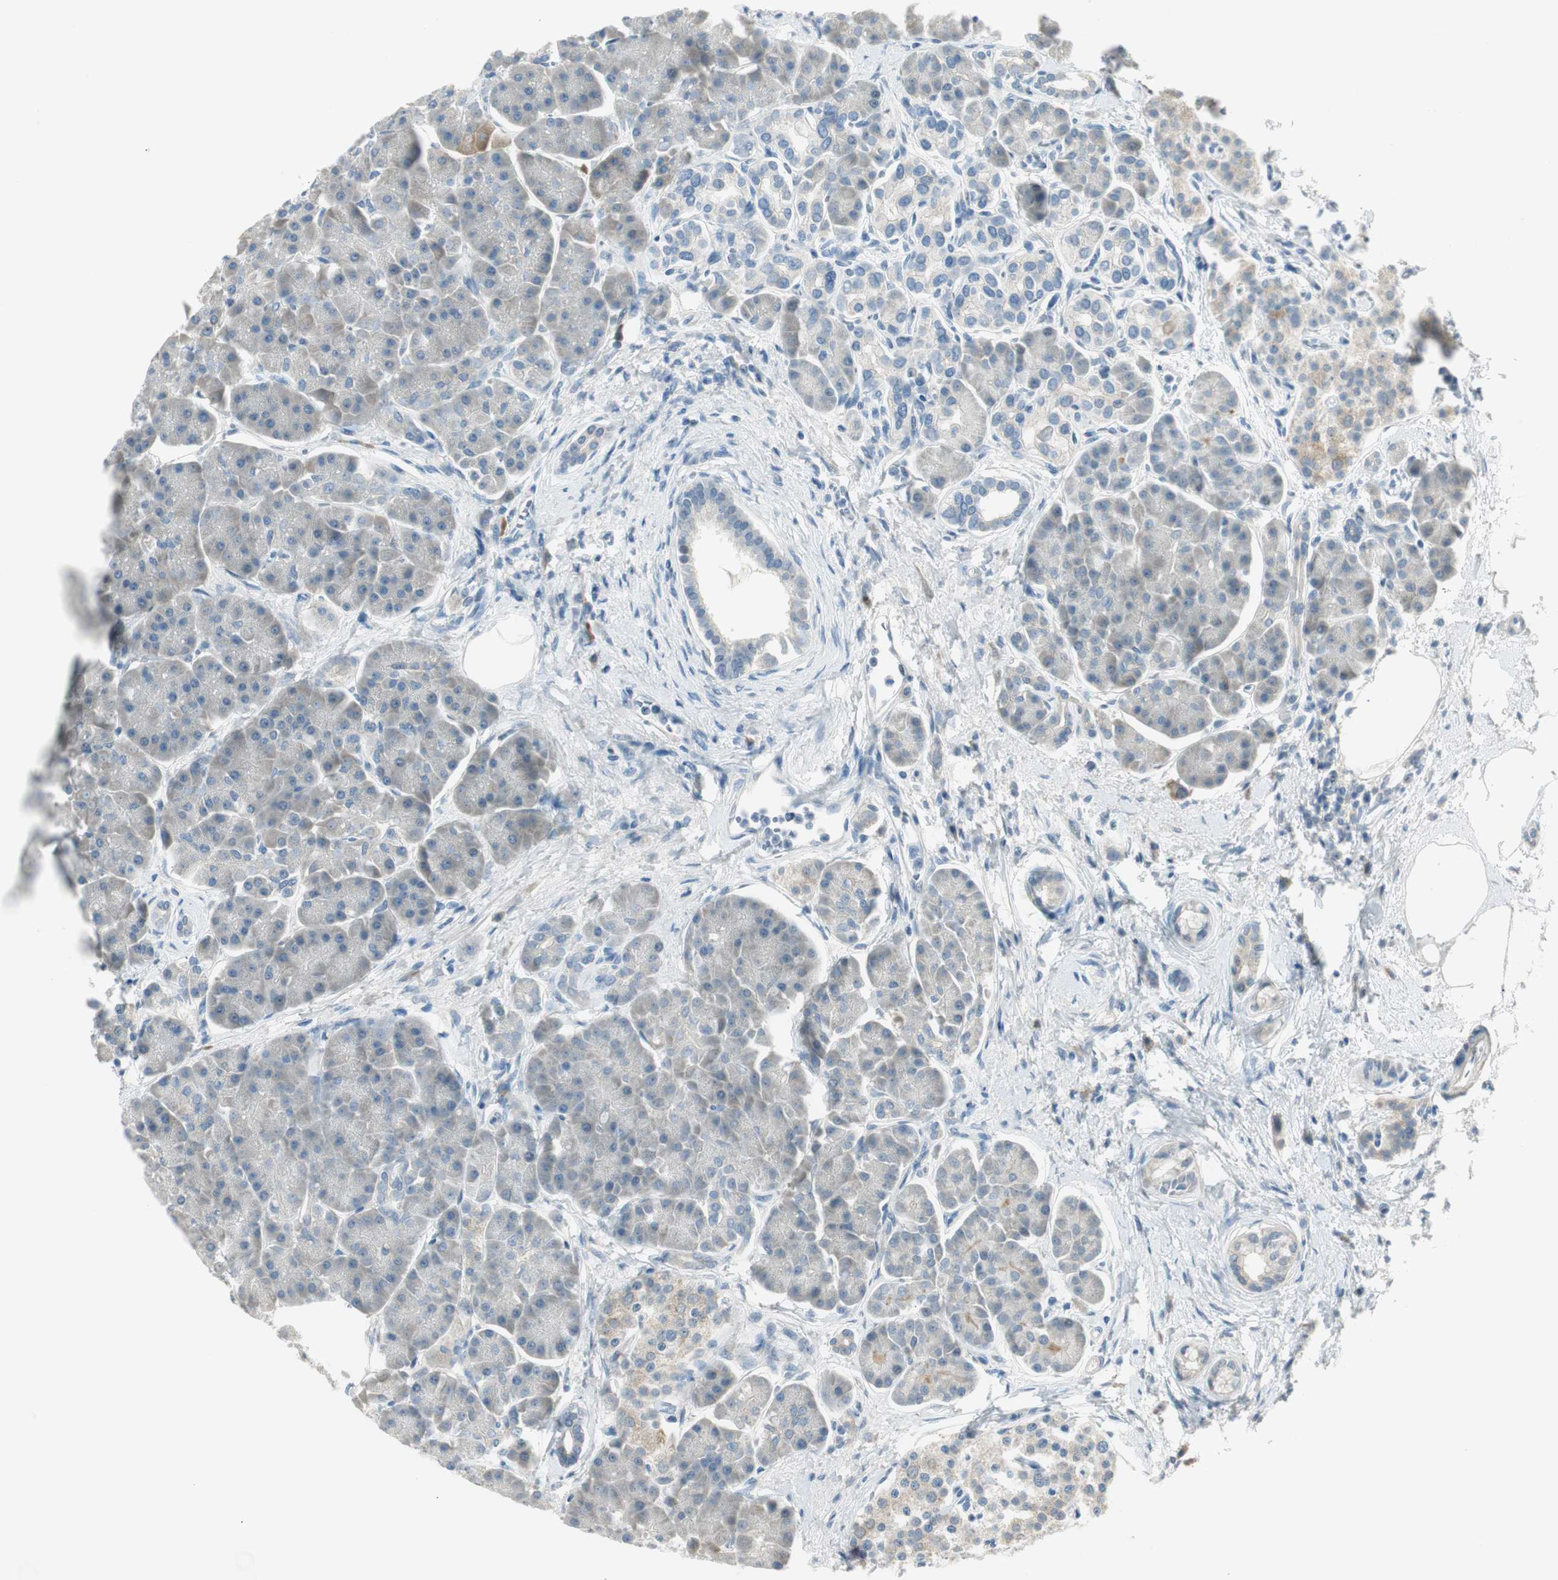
{"staining": {"intensity": "moderate", "quantity": "<25%", "location": "cytoplasmic/membranous"}, "tissue": "pancreas", "cell_type": "Exocrine glandular cells", "image_type": "normal", "snomed": [{"axis": "morphology", "description": "Normal tissue, NOS"}, {"axis": "topography", "description": "Pancreas"}], "caption": "Moderate cytoplasmic/membranous staining for a protein is appreciated in about <25% of exocrine glandular cells of normal pancreas using IHC.", "gene": "PCDHB15", "patient": {"sex": "female", "age": 70}}